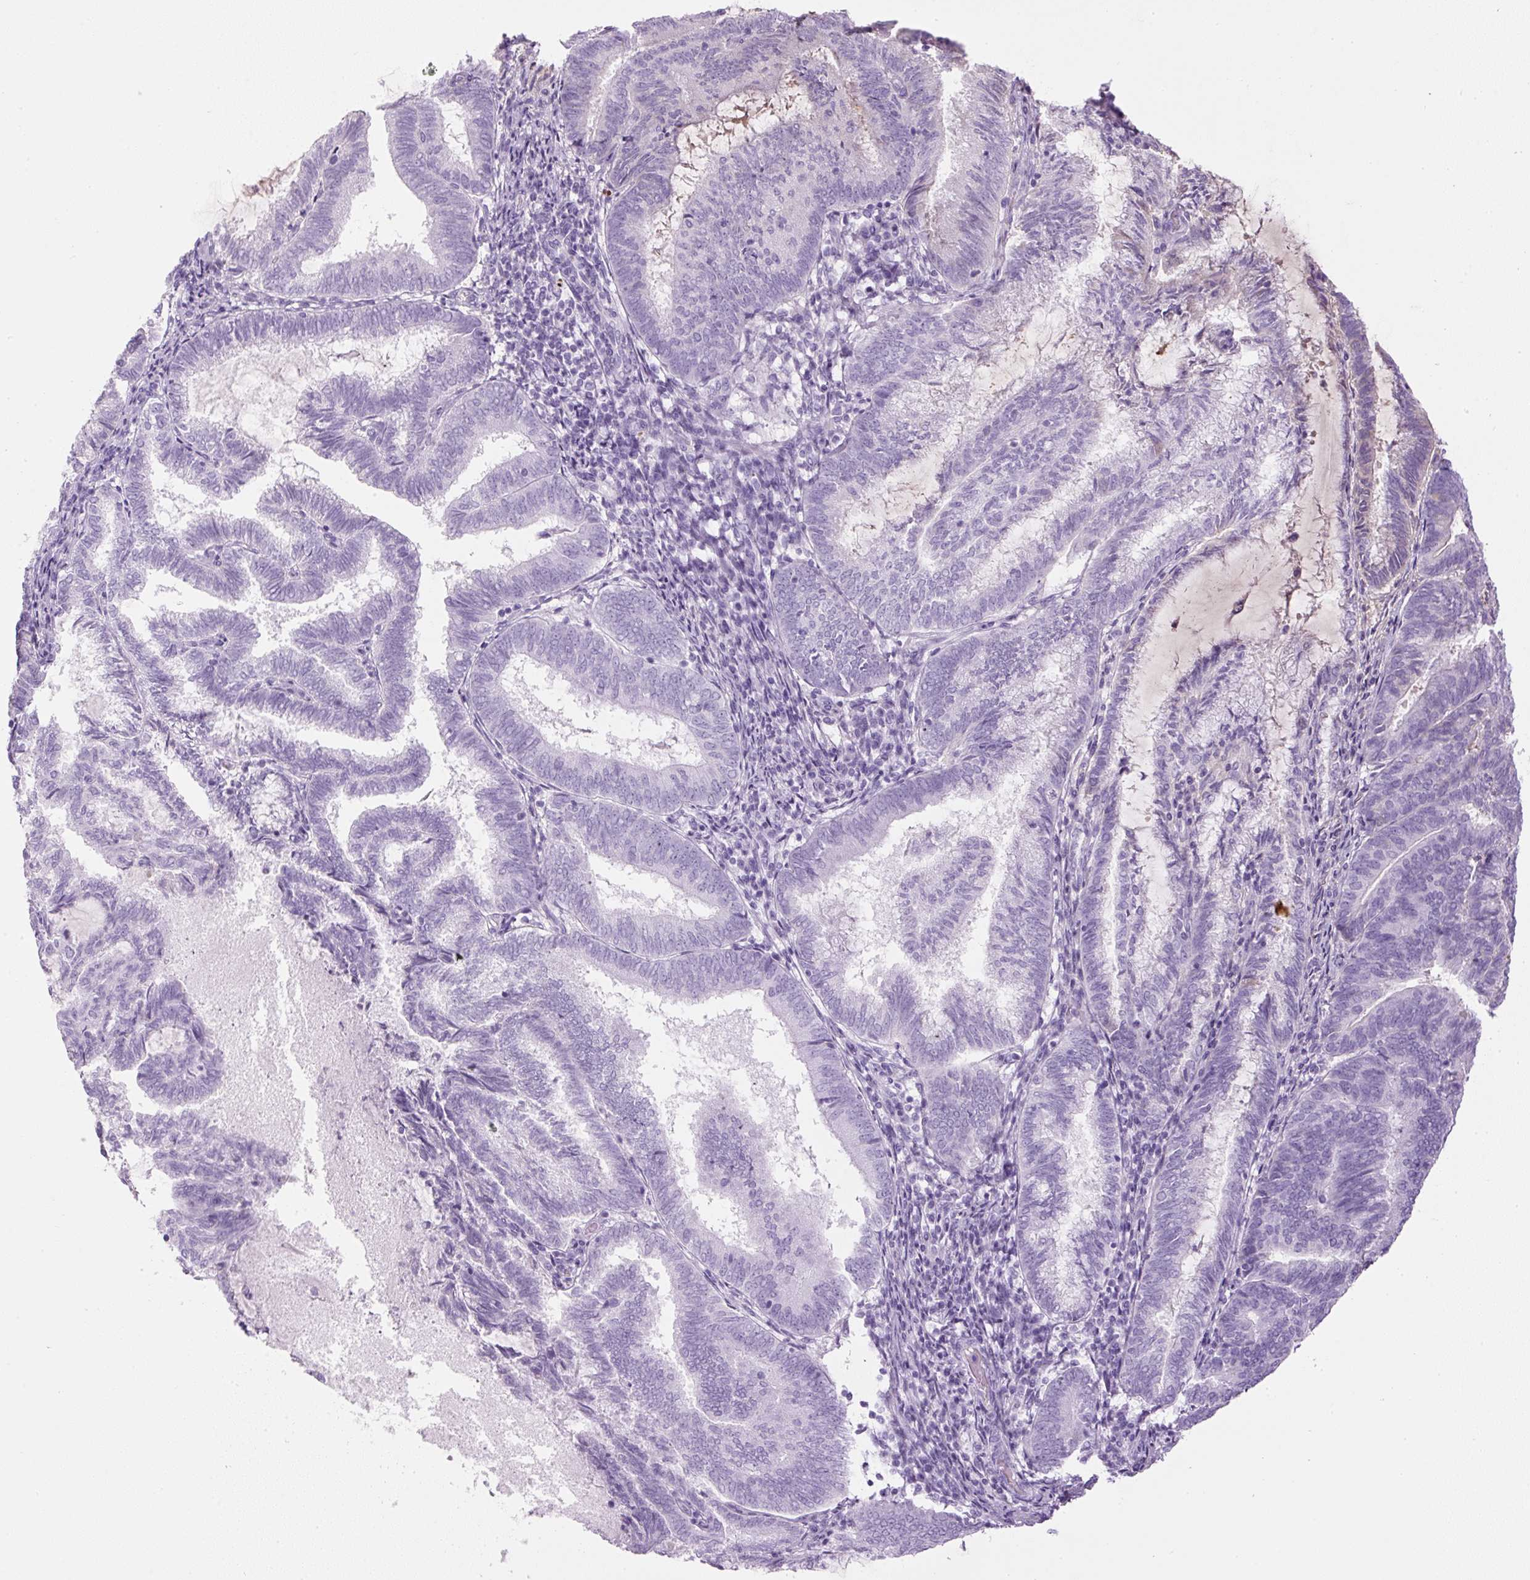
{"staining": {"intensity": "negative", "quantity": "none", "location": "none"}, "tissue": "endometrial cancer", "cell_type": "Tumor cells", "image_type": "cancer", "snomed": [{"axis": "morphology", "description": "Adenocarcinoma, NOS"}, {"axis": "topography", "description": "Endometrium"}], "caption": "High power microscopy image of an immunohistochemistry image of endometrial cancer (adenocarcinoma), revealing no significant positivity in tumor cells.", "gene": "APOA1", "patient": {"sex": "female", "age": 80}}